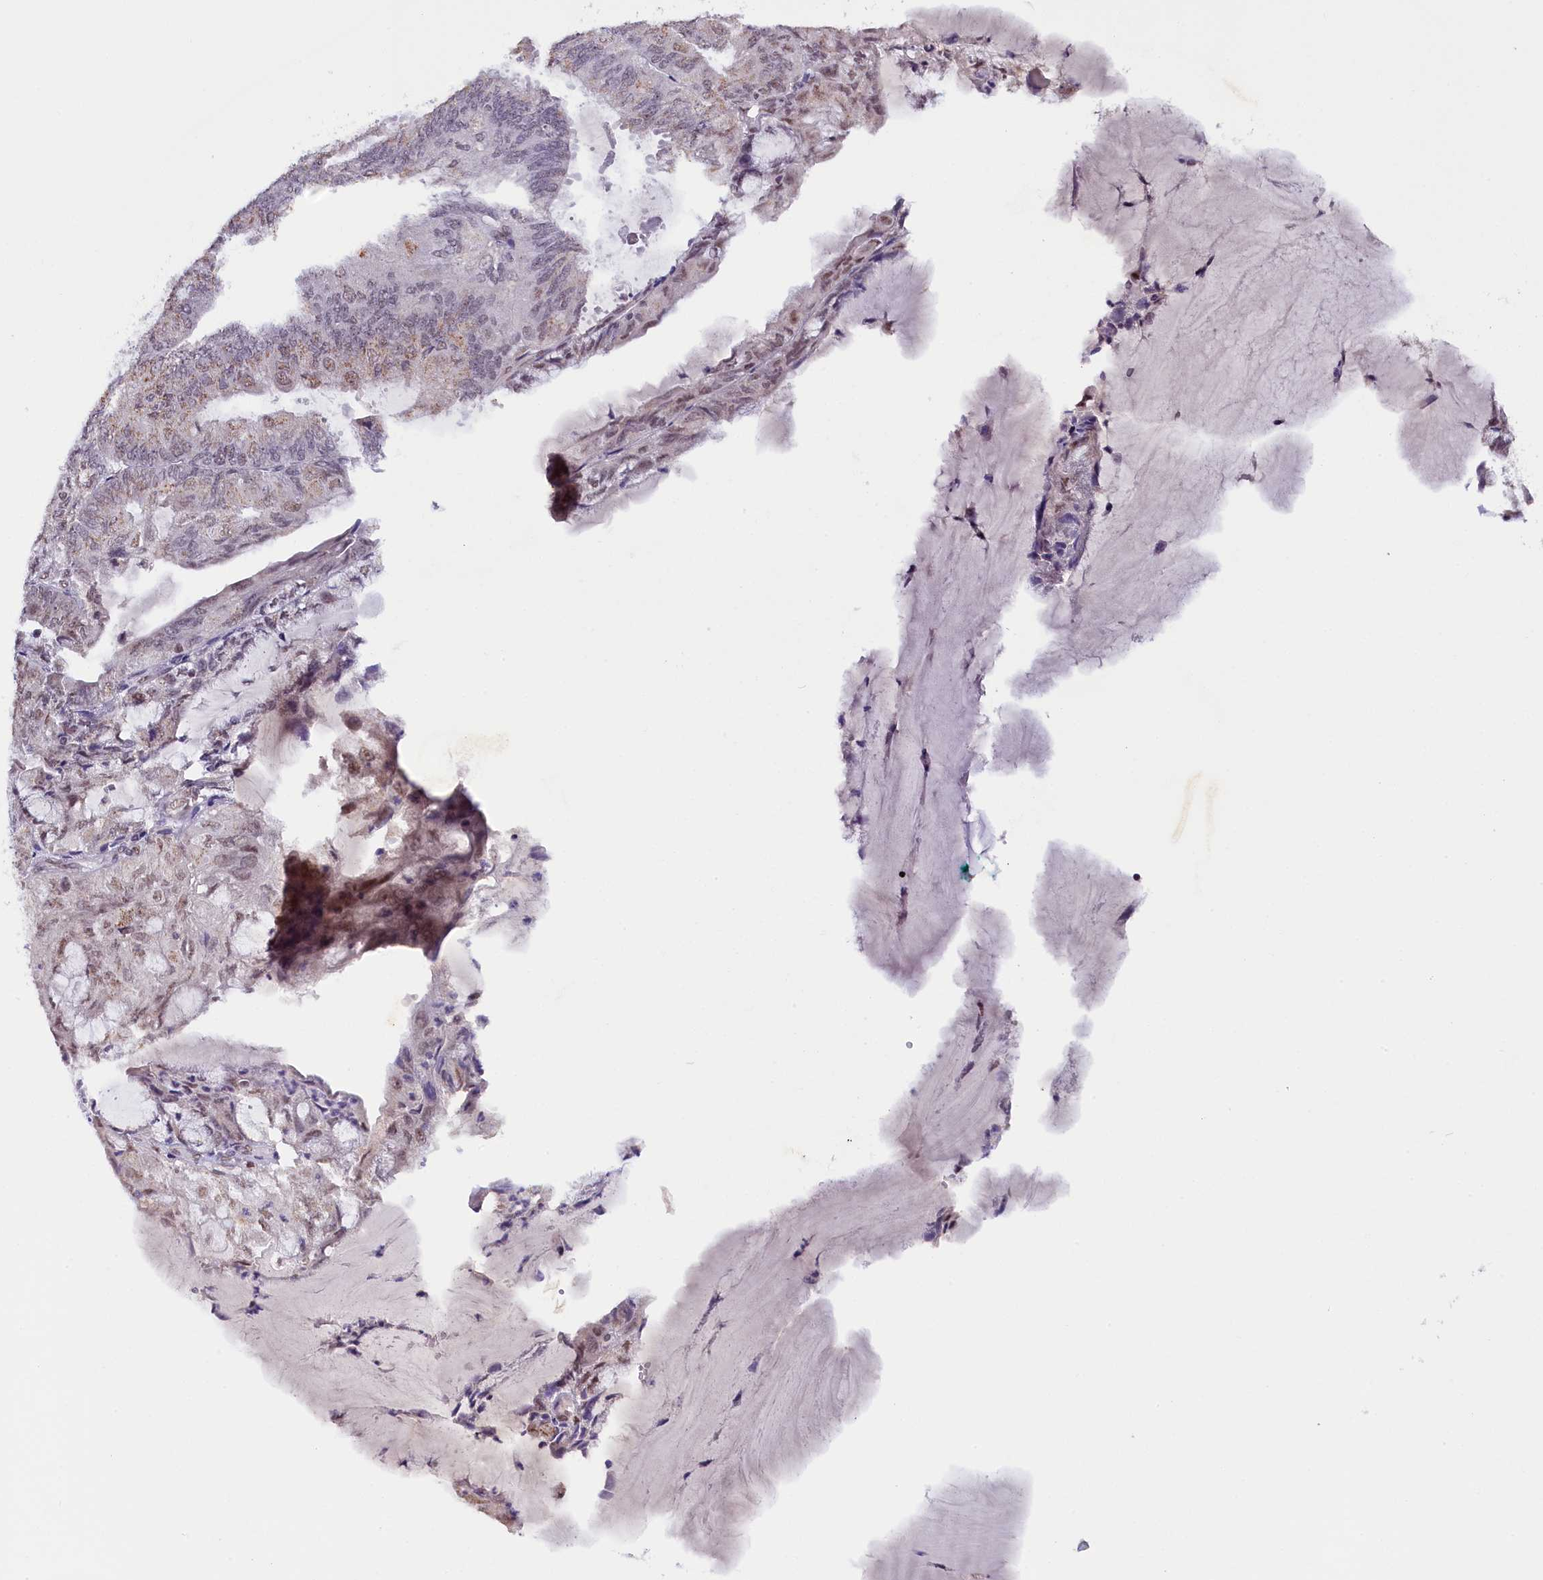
{"staining": {"intensity": "moderate", "quantity": "<25%", "location": "cytoplasmic/membranous"}, "tissue": "endometrial cancer", "cell_type": "Tumor cells", "image_type": "cancer", "snomed": [{"axis": "morphology", "description": "Adenocarcinoma, NOS"}, {"axis": "topography", "description": "Endometrium"}], "caption": "The histopathology image displays staining of endometrial cancer, revealing moderate cytoplasmic/membranous protein positivity (brown color) within tumor cells.", "gene": "NCBP1", "patient": {"sex": "female", "age": 81}}